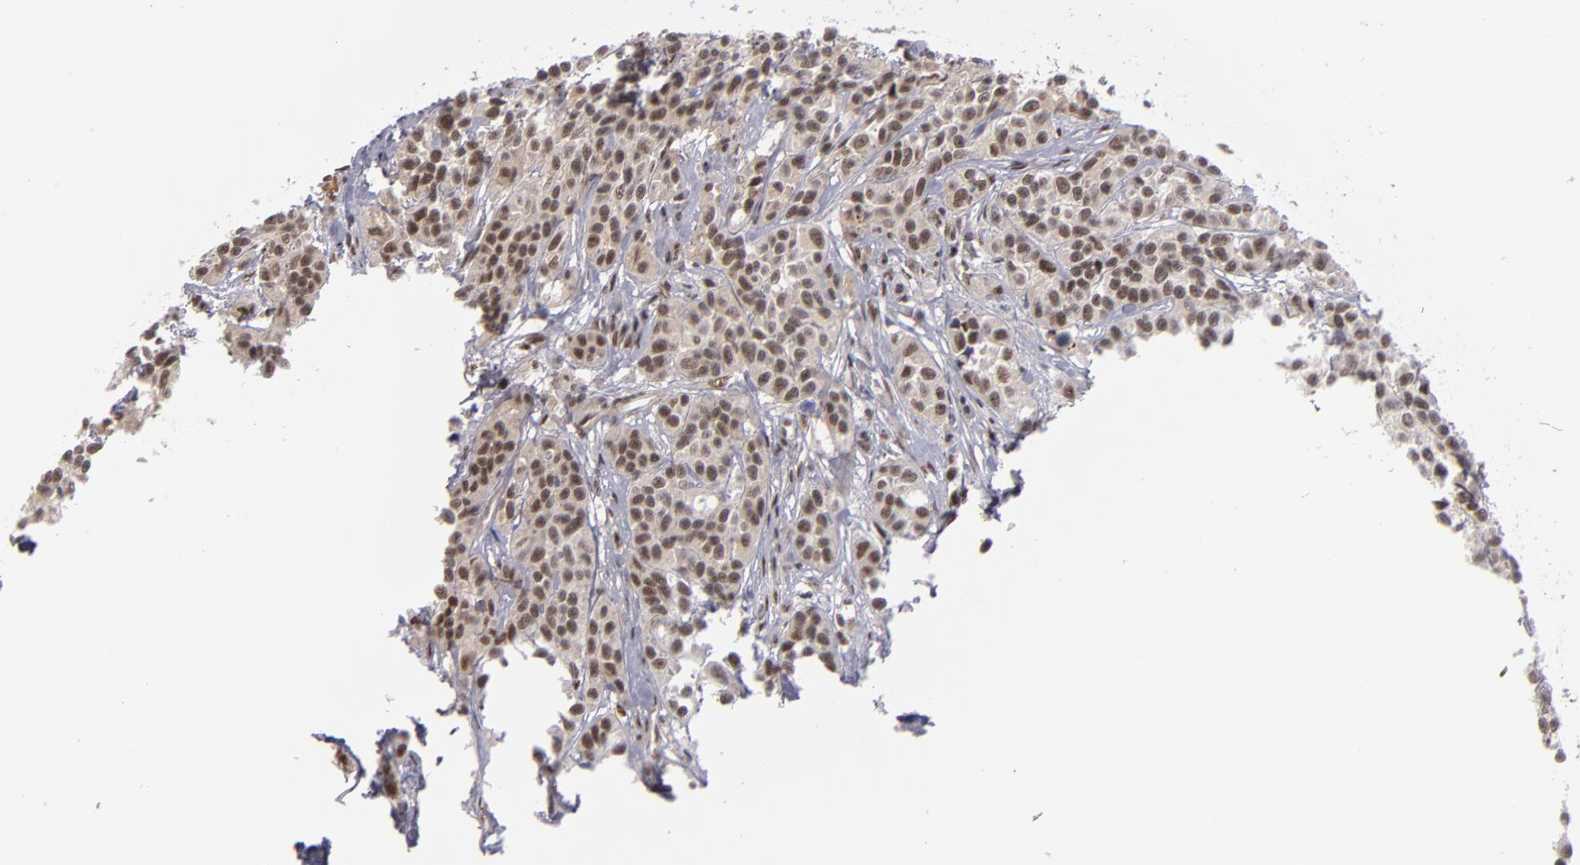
{"staining": {"intensity": "moderate", "quantity": ">75%", "location": "nuclear"}, "tissue": "urothelial cancer", "cell_type": "Tumor cells", "image_type": "cancer", "snomed": [{"axis": "morphology", "description": "Urothelial carcinoma, High grade"}, {"axis": "topography", "description": "Urinary bladder"}], "caption": "Immunohistochemical staining of urothelial cancer demonstrates medium levels of moderate nuclear staining in about >75% of tumor cells. The staining was performed using DAB (3,3'-diaminobenzidine) to visualize the protein expression in brown, while the nuclei were stained in blue with hematoxylin (Magnification: 20x).", "gene": "ZNF234", "patient": {"sex": "female", "age": 81}}